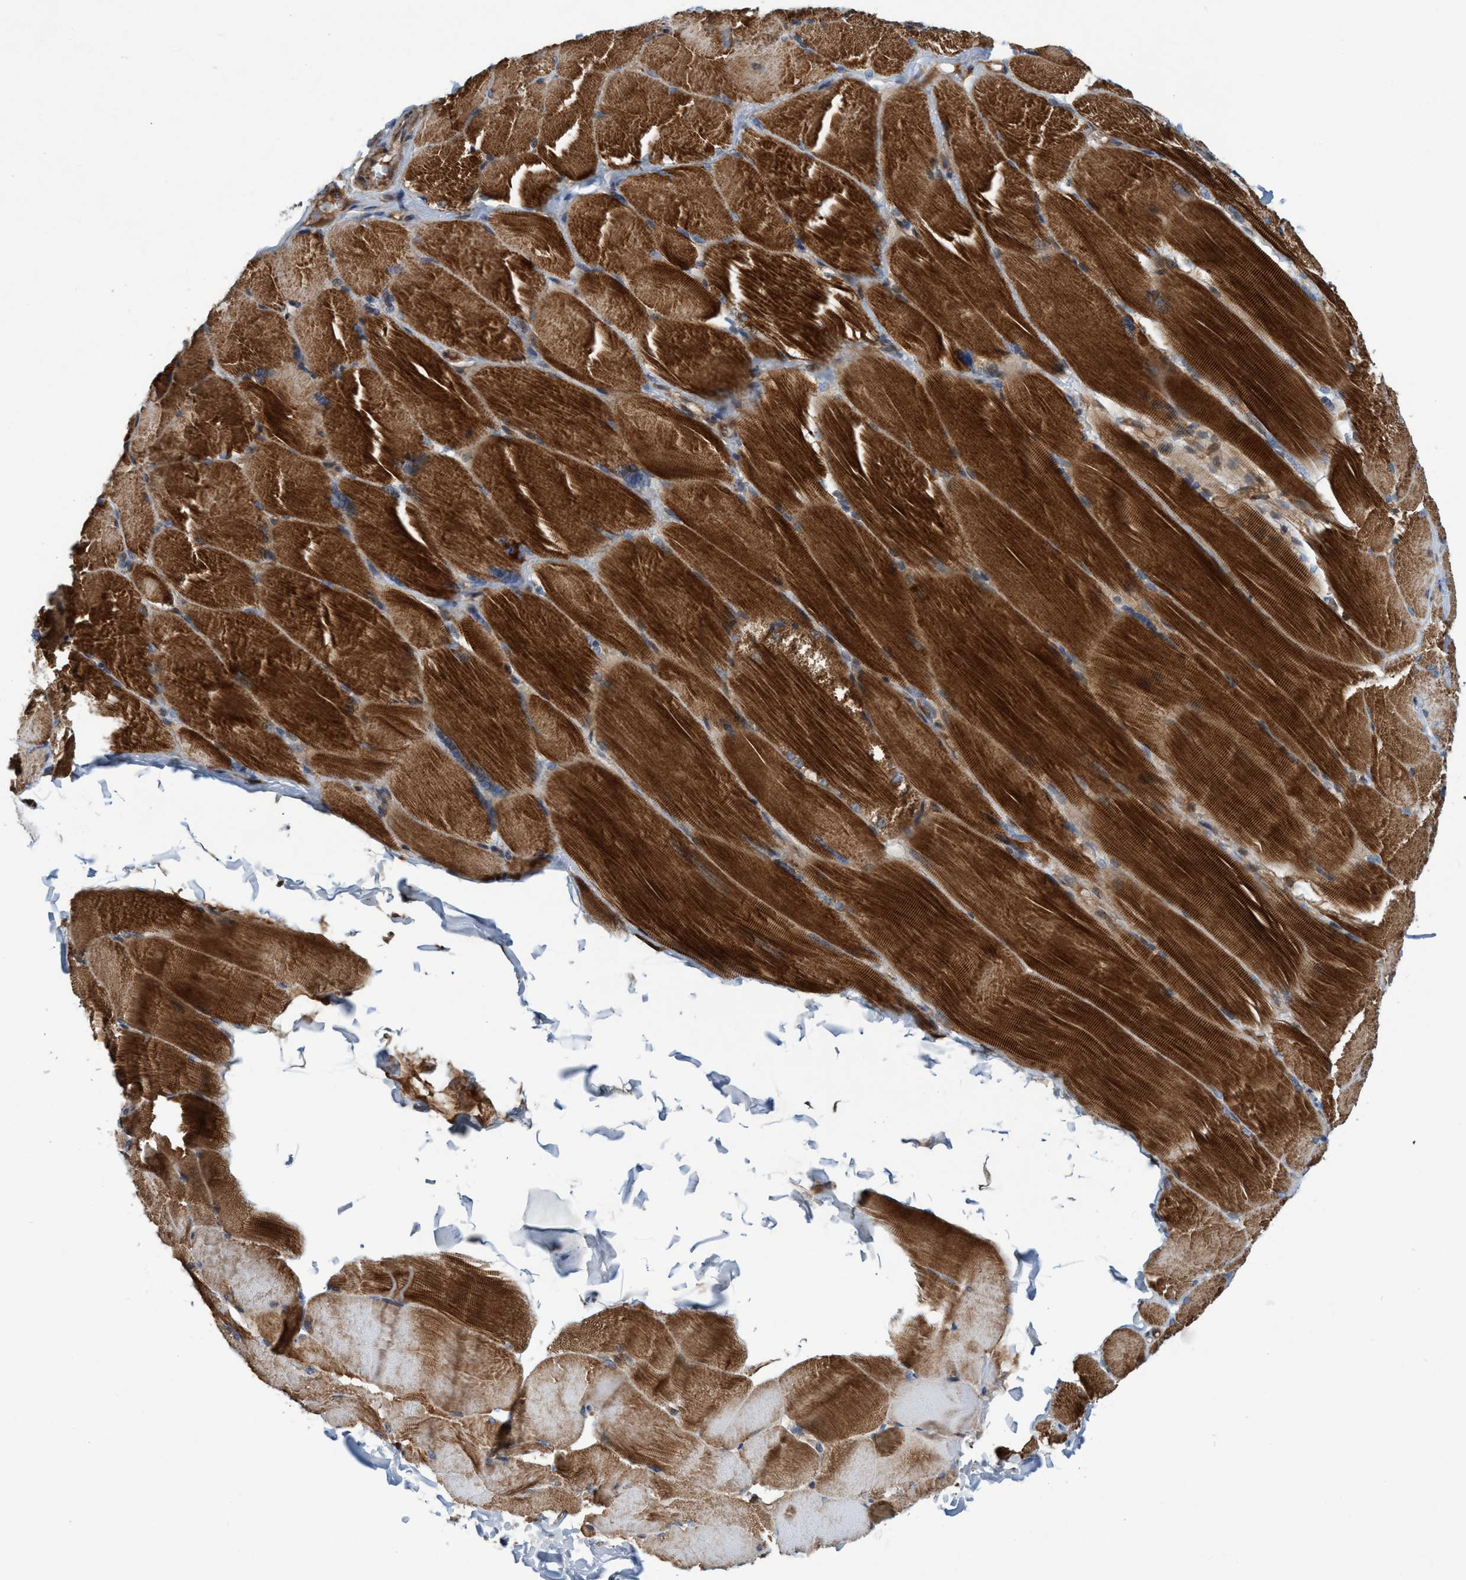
{"staining": {"intensity": "strong", "quantity": ">75%", "location": "cytoplasmic/membranous"}, "tissue": "skeletal muscle", "cell_type": "Myocytes", "image_type": "normal", "snomed": [{"axis": "morphology", "description": "Normal tissue, NOS"}, {"axis": "topography", "description": "Skin"}, {"axis": "topography", "description": "Skeletal muscle"}], "caption": "DAB immunohistochemical staining of benign human skeletal muscle exhibits strong cytoplasmic/membranous protein expression in approximately >75% of myocytes. (IHC, brightfield microscopy, high magnification).", "gene": "SLC16A3", "patient": {"sex": "male", "age": 83}}